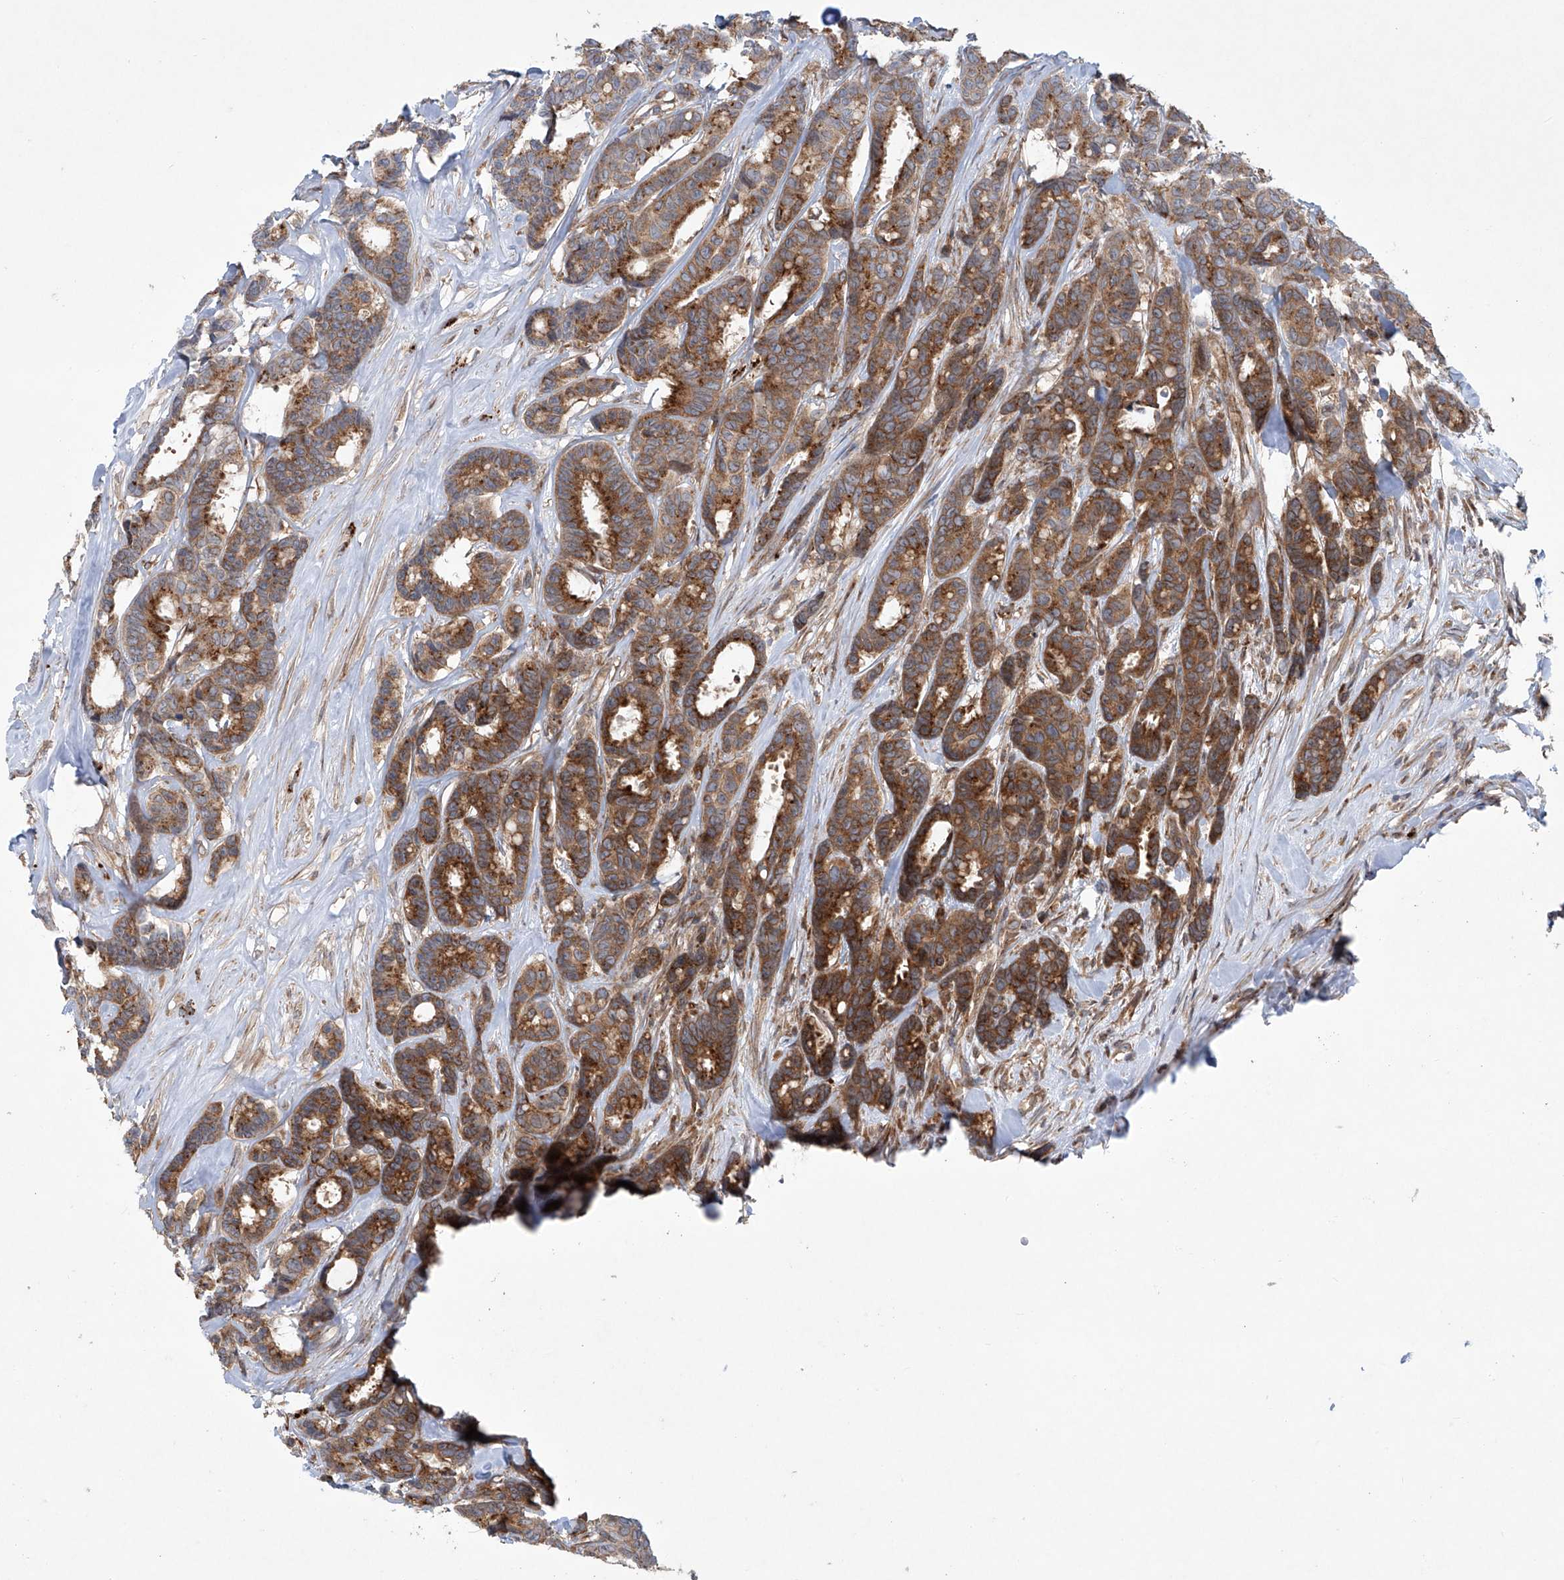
{"staining": {"intensity": "moderate", "quantity": ">75%", "location": "cytoplasmic/membranous"}, "tissue": "breast cancer", "cell_type": "Tumor cells", "image_type": "cancer", "snomed": [{"axis": "morphology", "description": "Duct carcinoma"}, {"axis": "topography", "description": "Breast"}], "caption": "IHC image of neoplastic tissue: human breast cancer (intraductal carcinoma) stained using IHC displays medium levels of moderate protein expression localized specifically in the cytoplasmic/membranous of tumor cells, appearing as a cytoplasmic/membranous brown color.", "gene": "KLC4", "patient": {"sex": "female", "age": 87}}